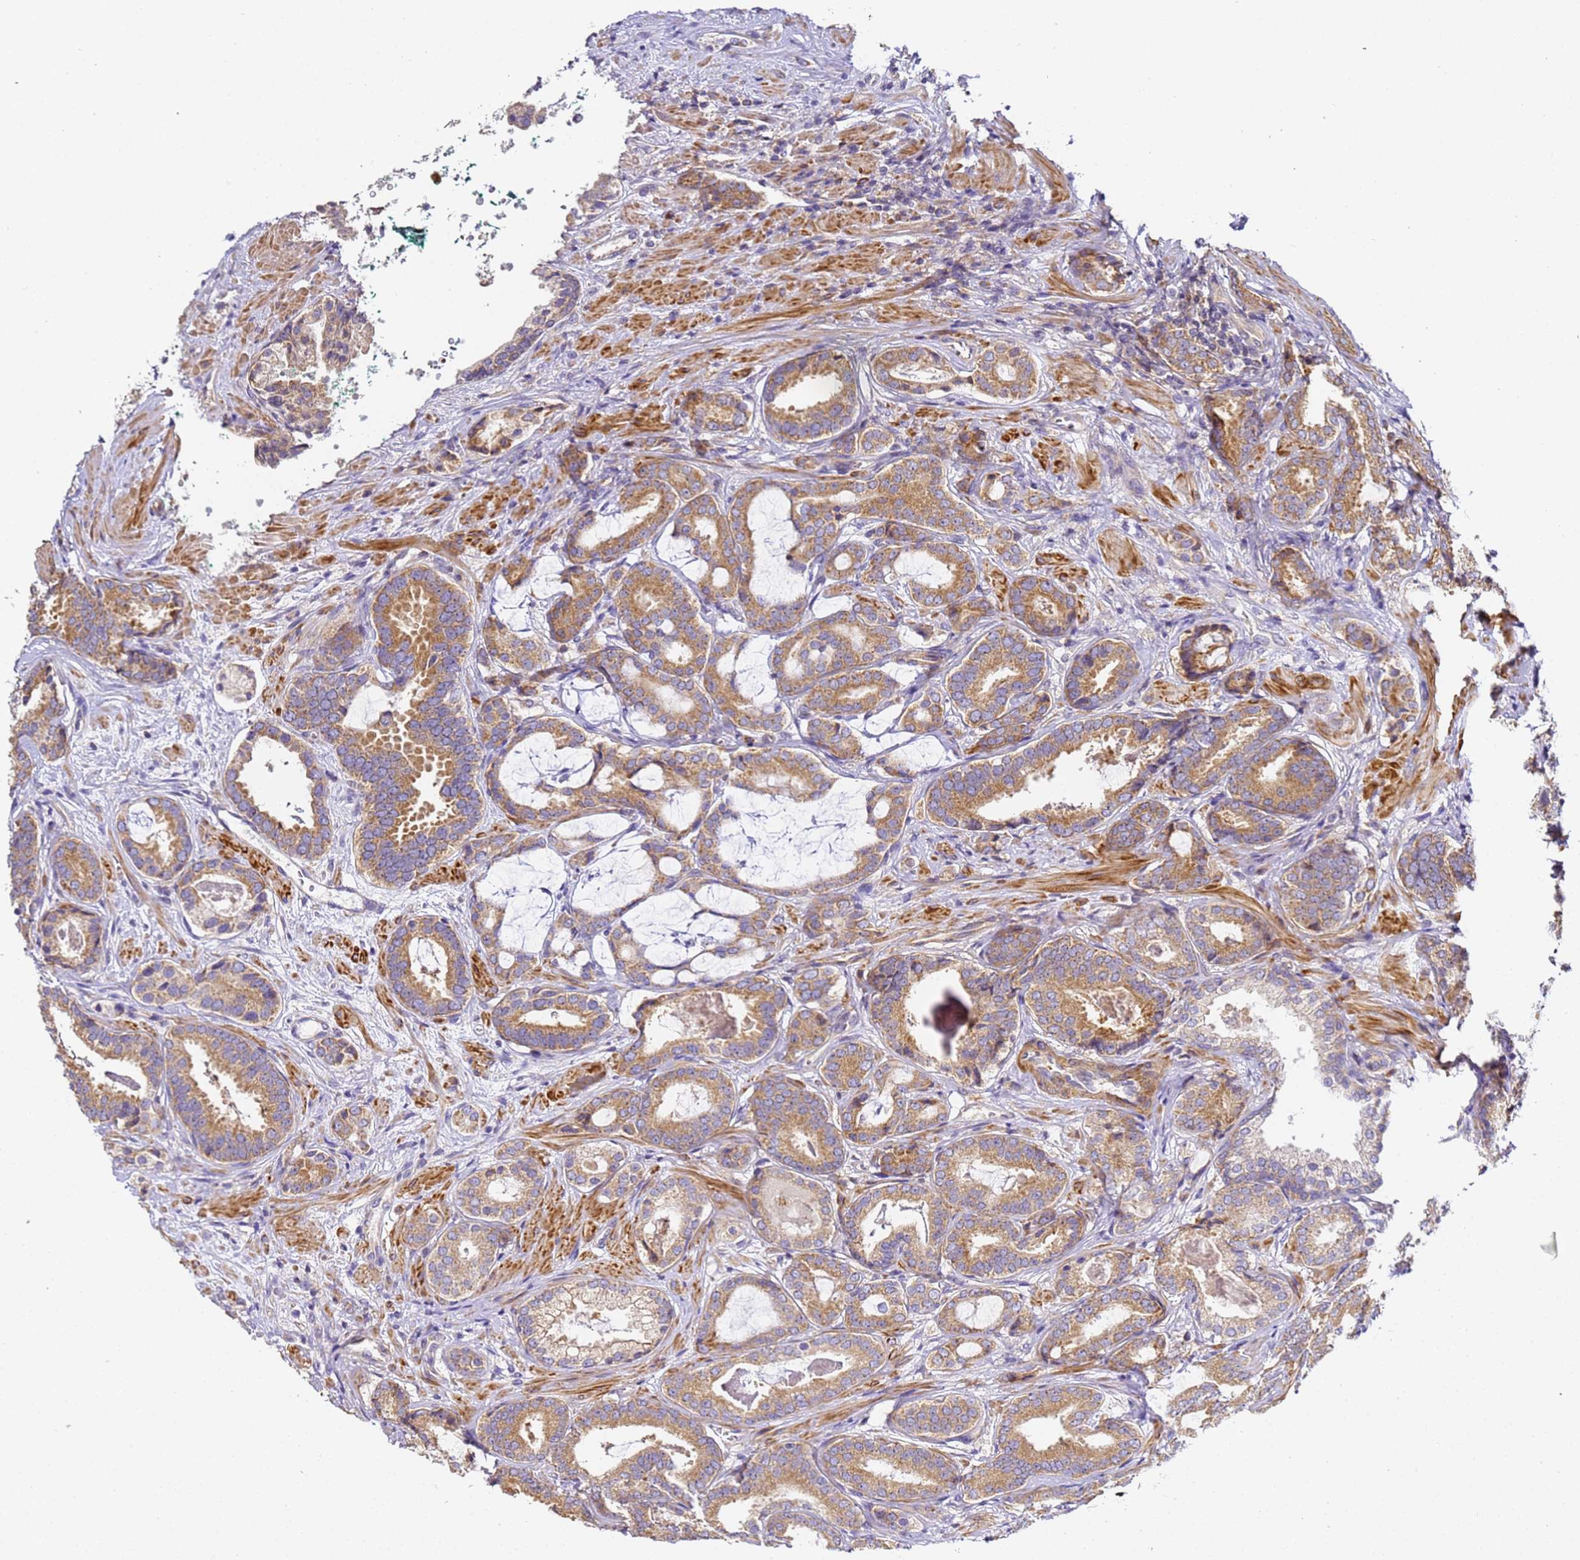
{"staining": {"intensity": "moderate", "quantity": ">75%", "location": "cytoplasmic/membranous"}, "tissue": "prostate cancer", "cell_type": "Tumor cells", "image_type": "cancer", "snomed": [{"axis": "morphology", "description": "Adenocarcinoma, High grade"}, {"axis": "topography", "description": "Prostate"}], "caption": "DAB (3,3'-diaminobenzidine) immunohistochemical staining of human high-grade adenocarcinoma (prostate) reveals moderate cytoplasmic/membranous protein staining in approximately >75% of tumor cells.", "gene": "RPL13A", "patient": {"sex": "male", "age": 60}}